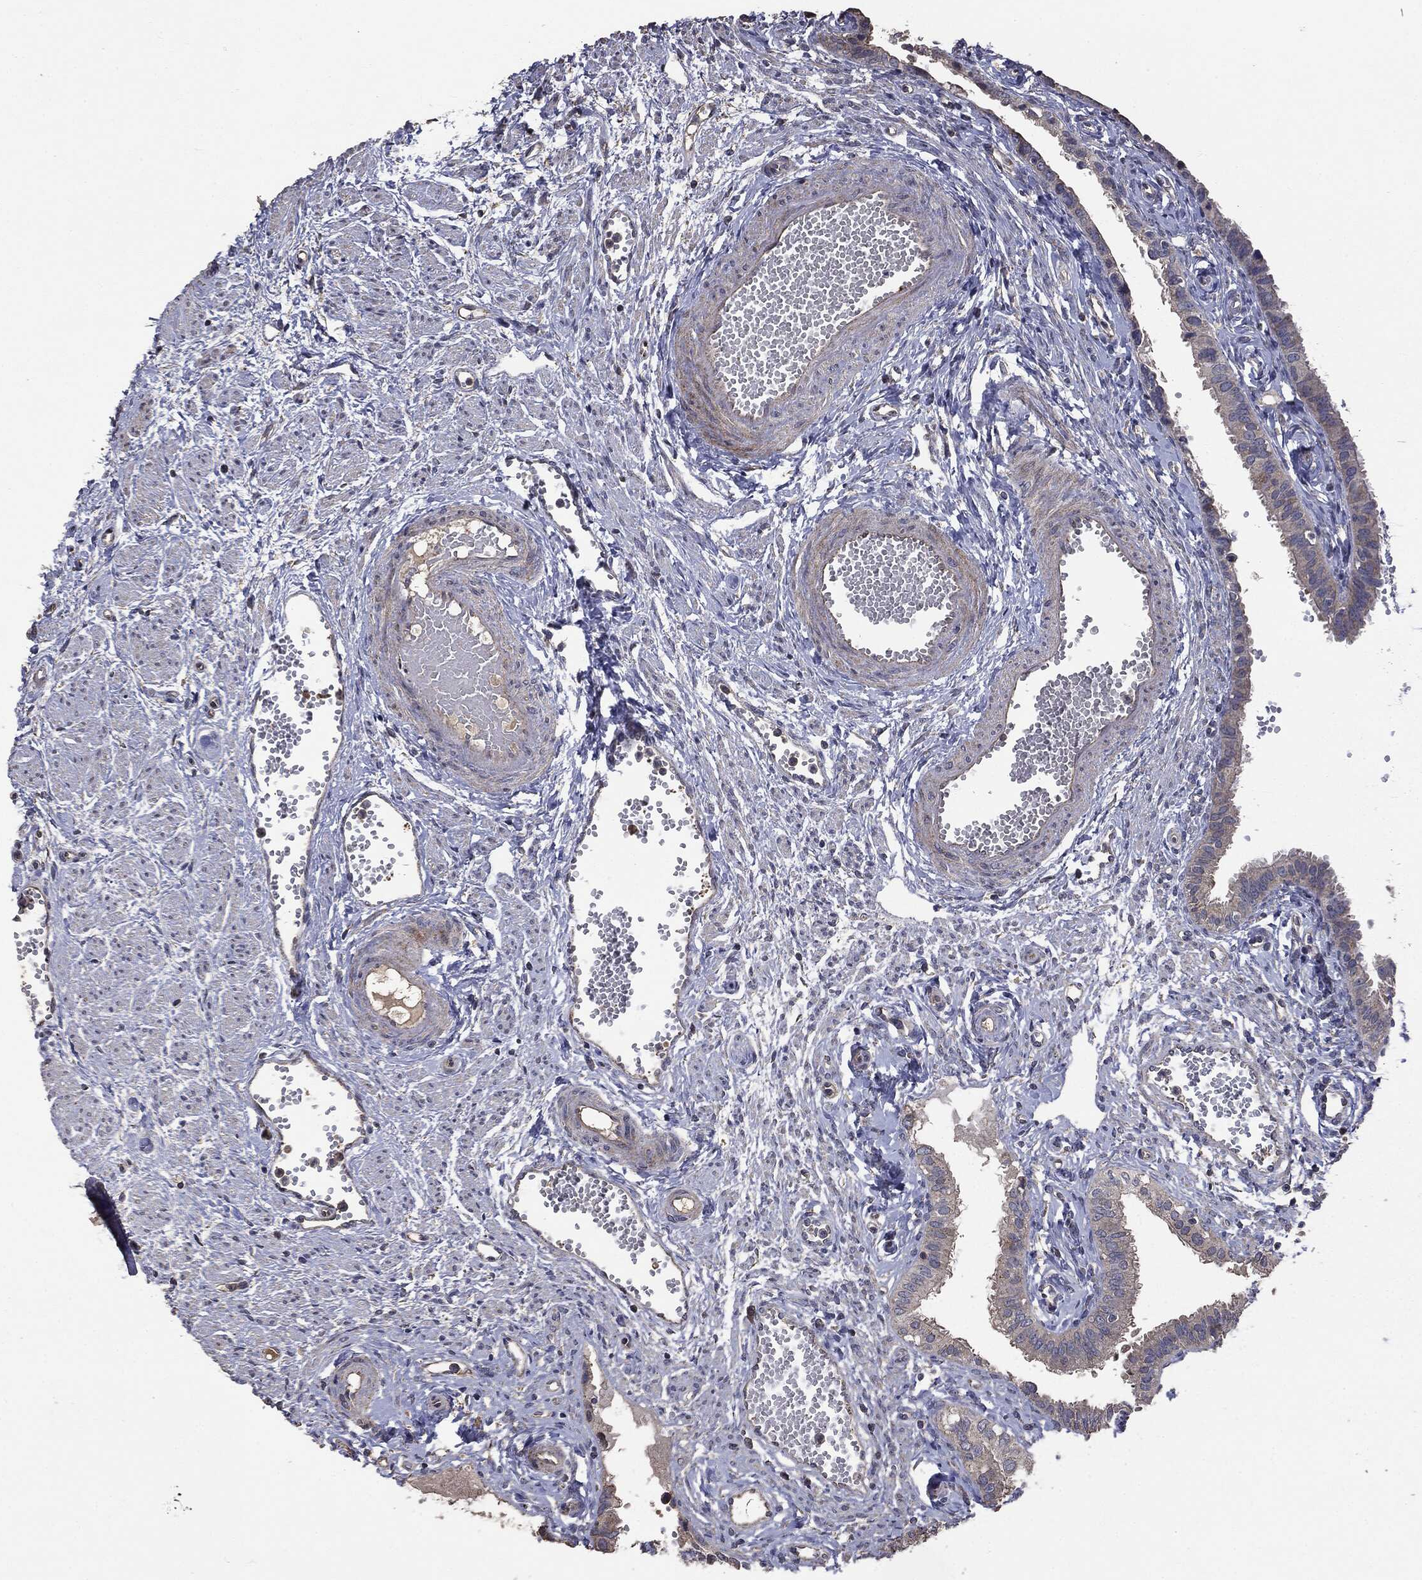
{"staining": {"intensity": "weak", "quantity": "25%-75%", "location": "cytoplasmic/membranous"}, "tissue": "fallopian tube", "cell_type": "Glandular cells", "image_type": "normal", "snomed": [{"axis": "morphology", "description": "Normal tissue, NOS"}, {"axis": "topography", "description": "Fallopian tube"}, {"axis": "topography", "description": "Ovary"}], "caption": "Glandular cells exhibit weak cytoplasmic/membranous staining in about 25%-75% of cells in benign fallopian tube.", "gene": "MTOR", "patient": {"sex": "female", "age": 49}}